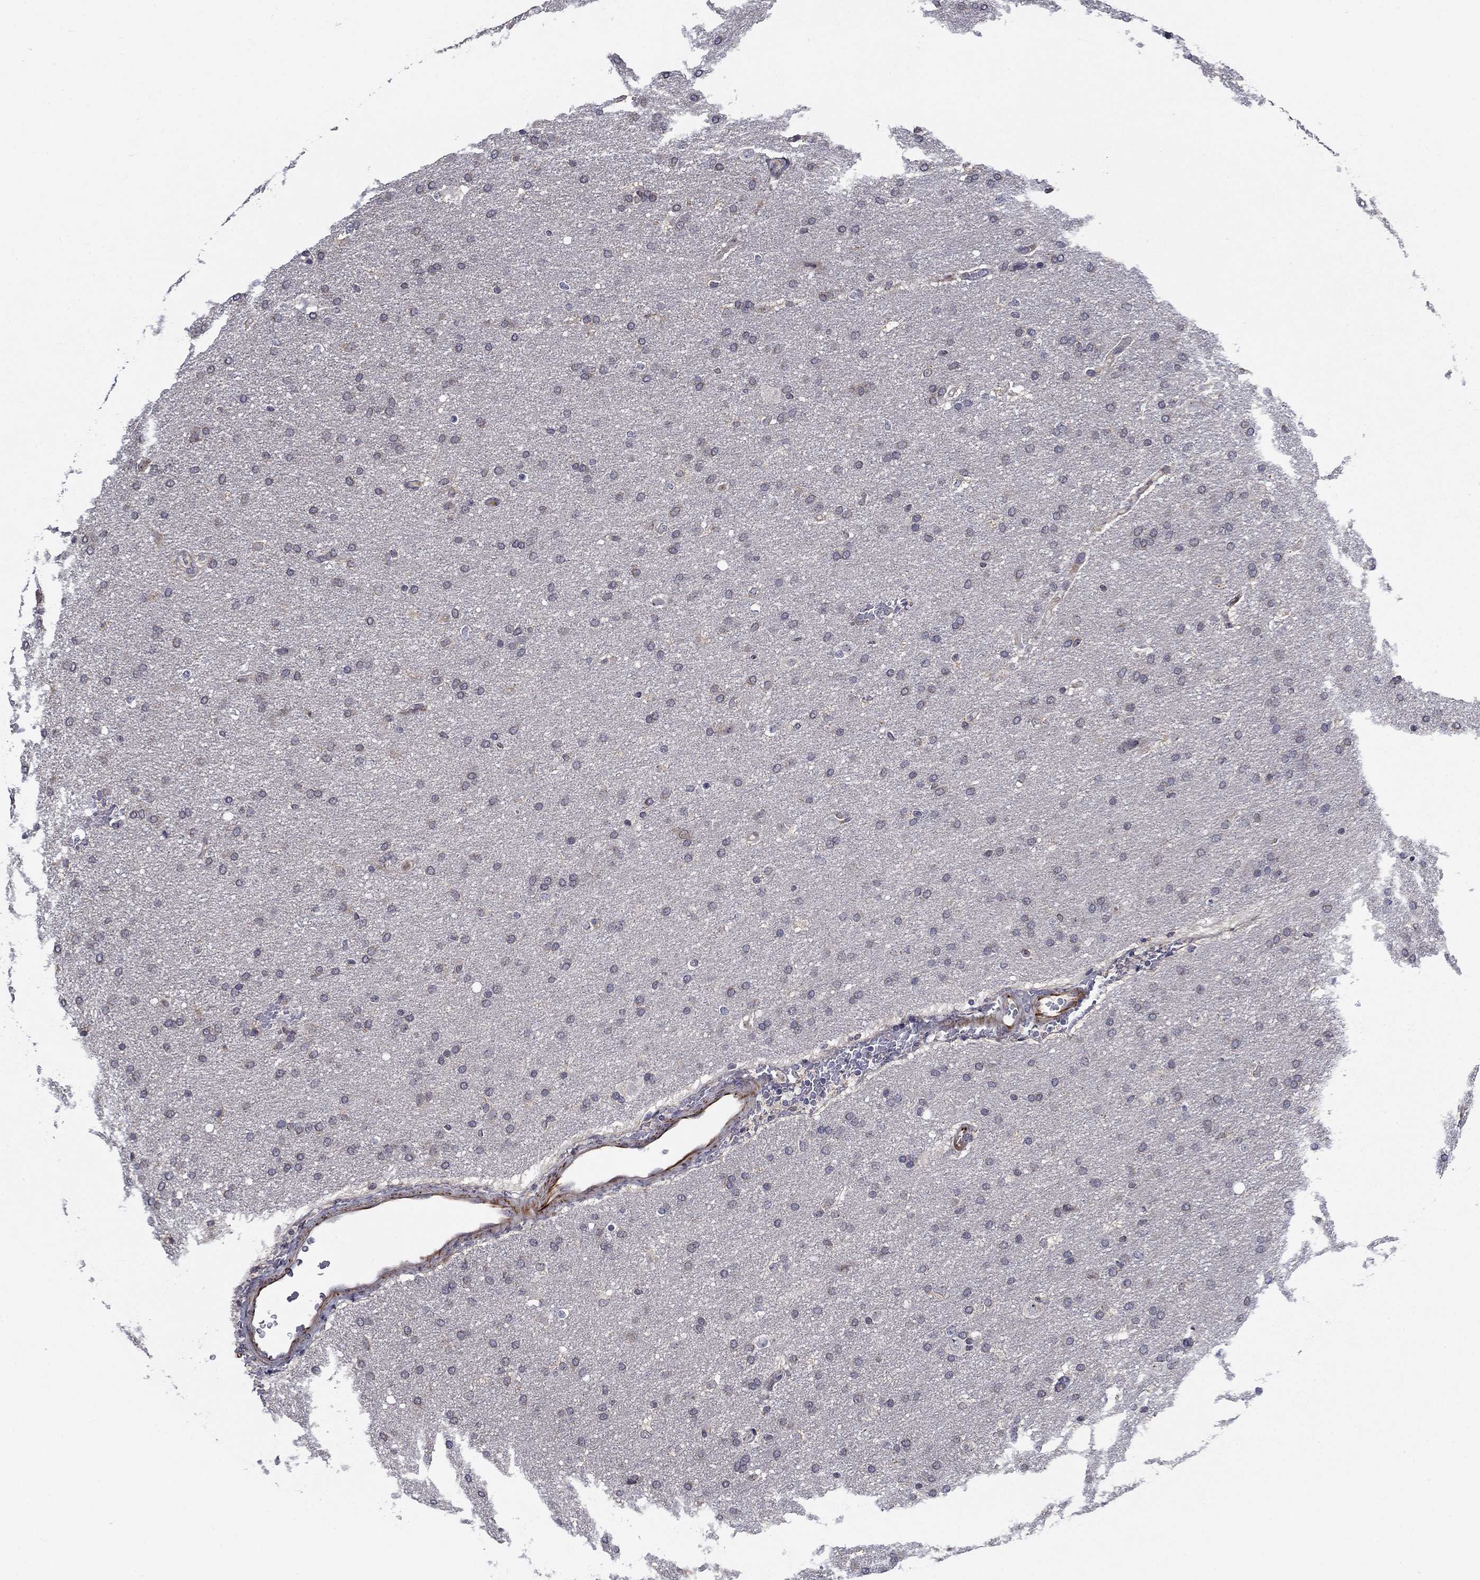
{"staining": {"intensity": "negative", "quantity": "none", "location": "none"}, "tissue": "glioma", "cell_type": "Tumor cells", "image_type": "cancer", "snomed": [{"axis": "morphology", "description": "Glioma, malignant, Low grade"}, {"axis": "topography", "description": "Brain"}], "caption": "Immunohistochemical staining of malignant glioma (low-grade) shows no significant staining in tumor cells.", "gene": "LACTB2", "patient": {"sex": "female", "age": 37}}